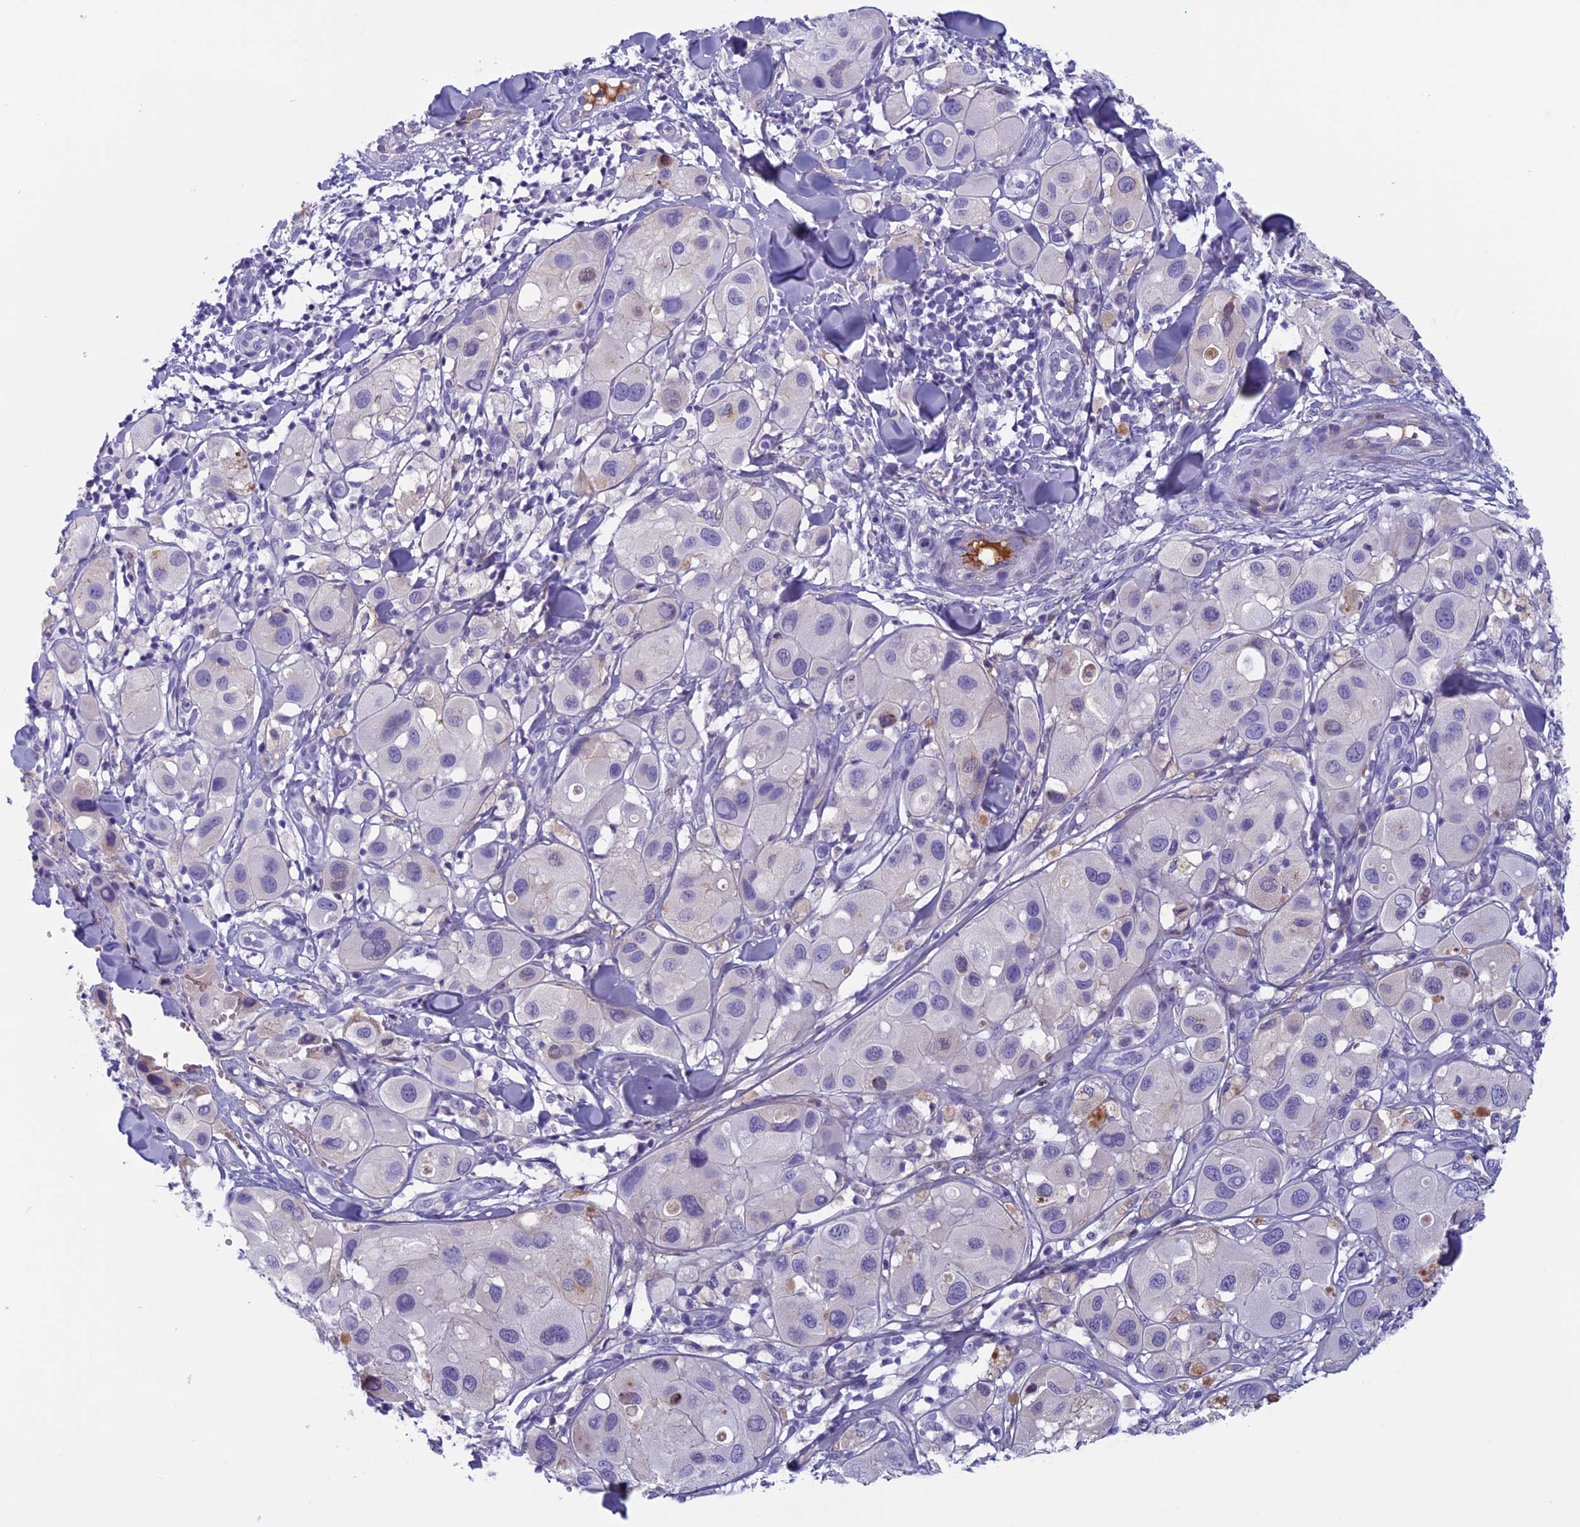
{"staining": {"intensity": "negative", "quantity": "none", "location": "none"}, "tissue": "melanoma", "cell_type": "Tumor cells", "image_type": "cancer", "snomed": [{"axis": "morphology", "description": "Malignant melanoma, Metastatic site"}, {"axis": "topography", "description": "Skin"}], "caption": "Immunohistochemistry (IHC) micrograph of malignant melanoma (metastatic site) stained for a protein (brown), which shows no positivity in tumor cells.", "gene": "ANGPTL2", "patient": {"sex": "male", "age": 41}}